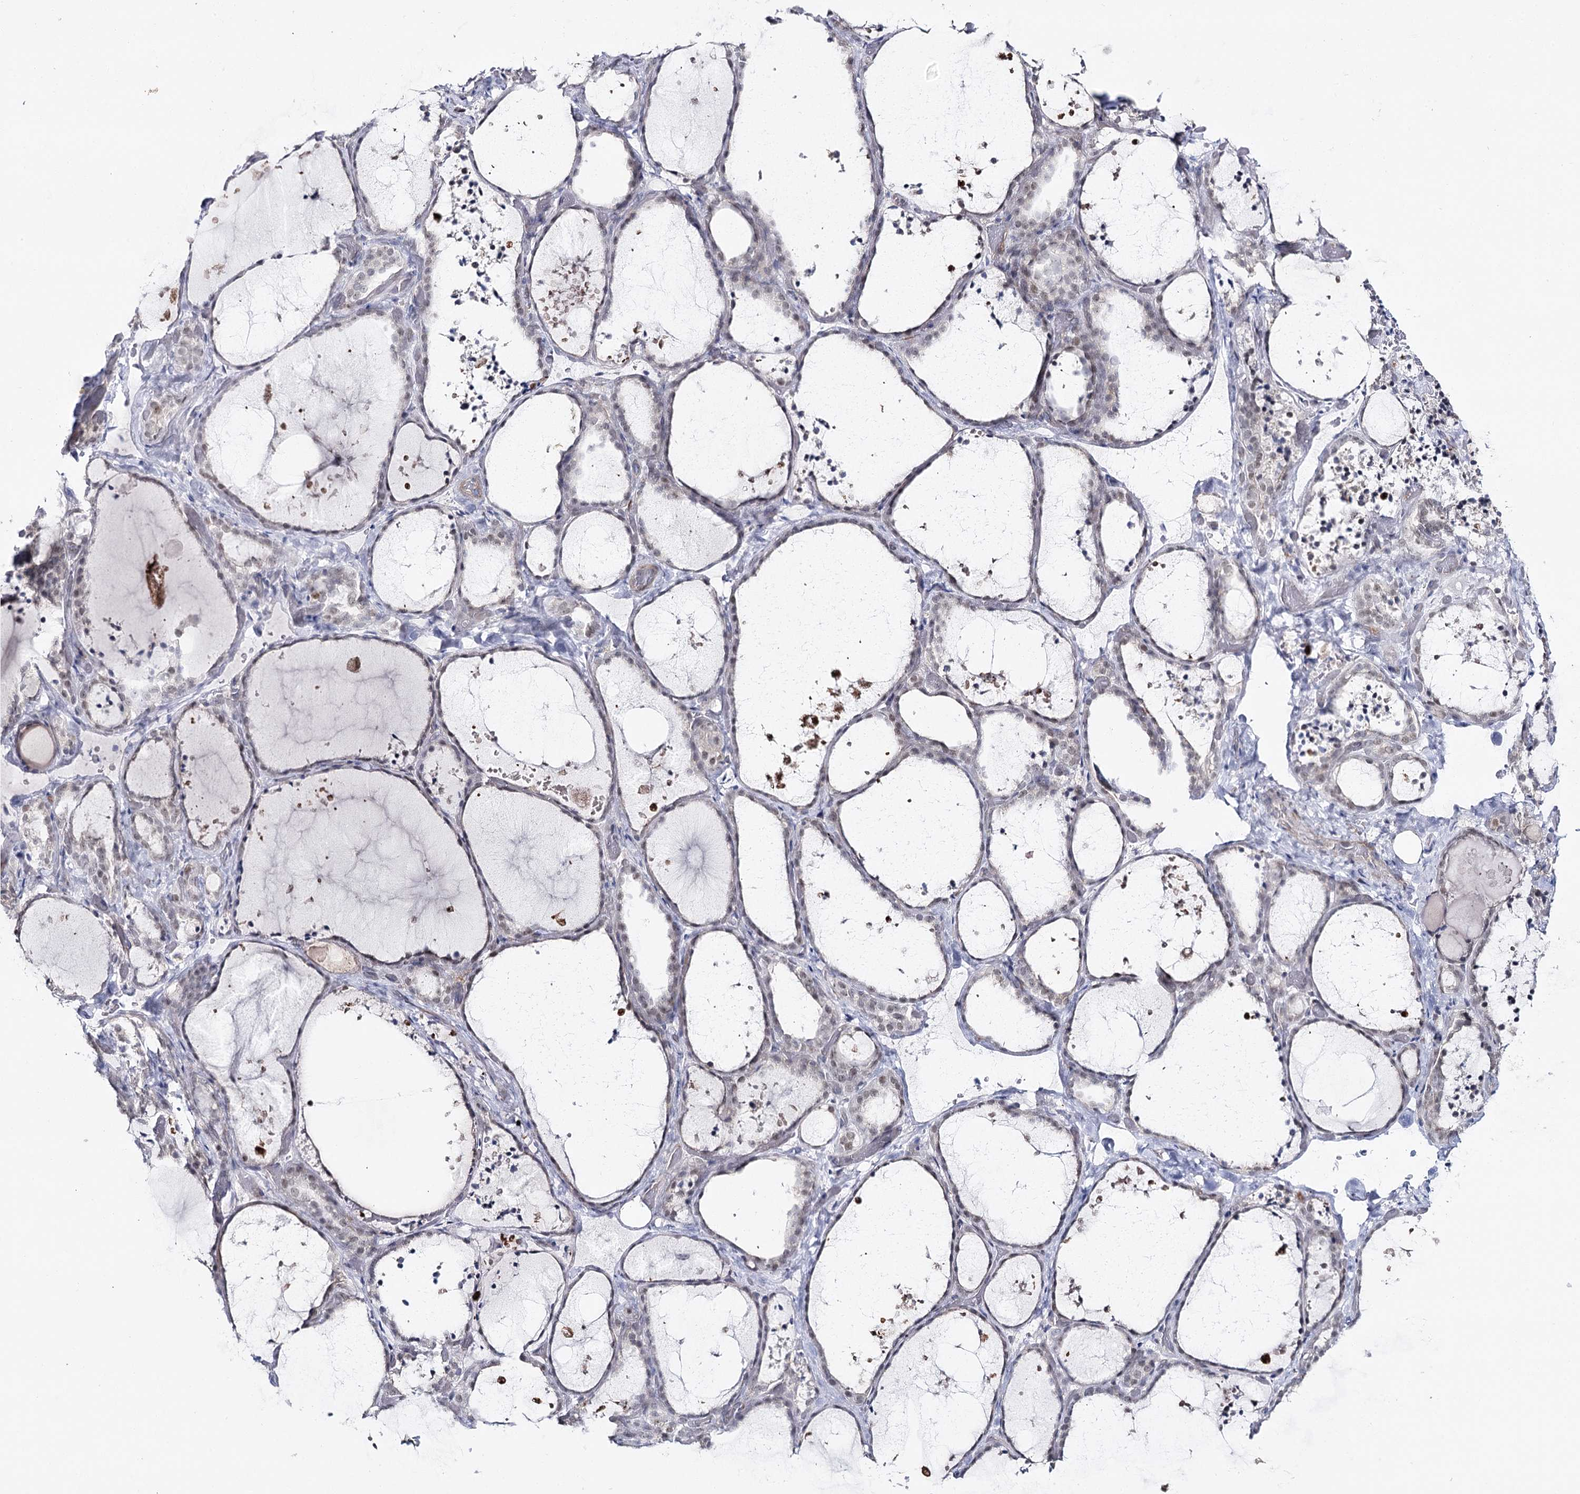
{"staining": {"intensity": "negative", "quantity": "none", "location": "none"}, "tissue": "thyroid gland", "cell_type": "Glandular cells", "image_type": "normal", "snomed": [{"axis": "morphology", "description": "Normal tissue, NOS"}, {"axis": "topography", "description": "Thyroid gland"}], "caption": "The immunohistochemistry (IHC) photomicrograph has no significant staining in glandular cells of thyroid gland.", "gene": "ZC3H8", "patient": {"sex": "female", "age": 44}}